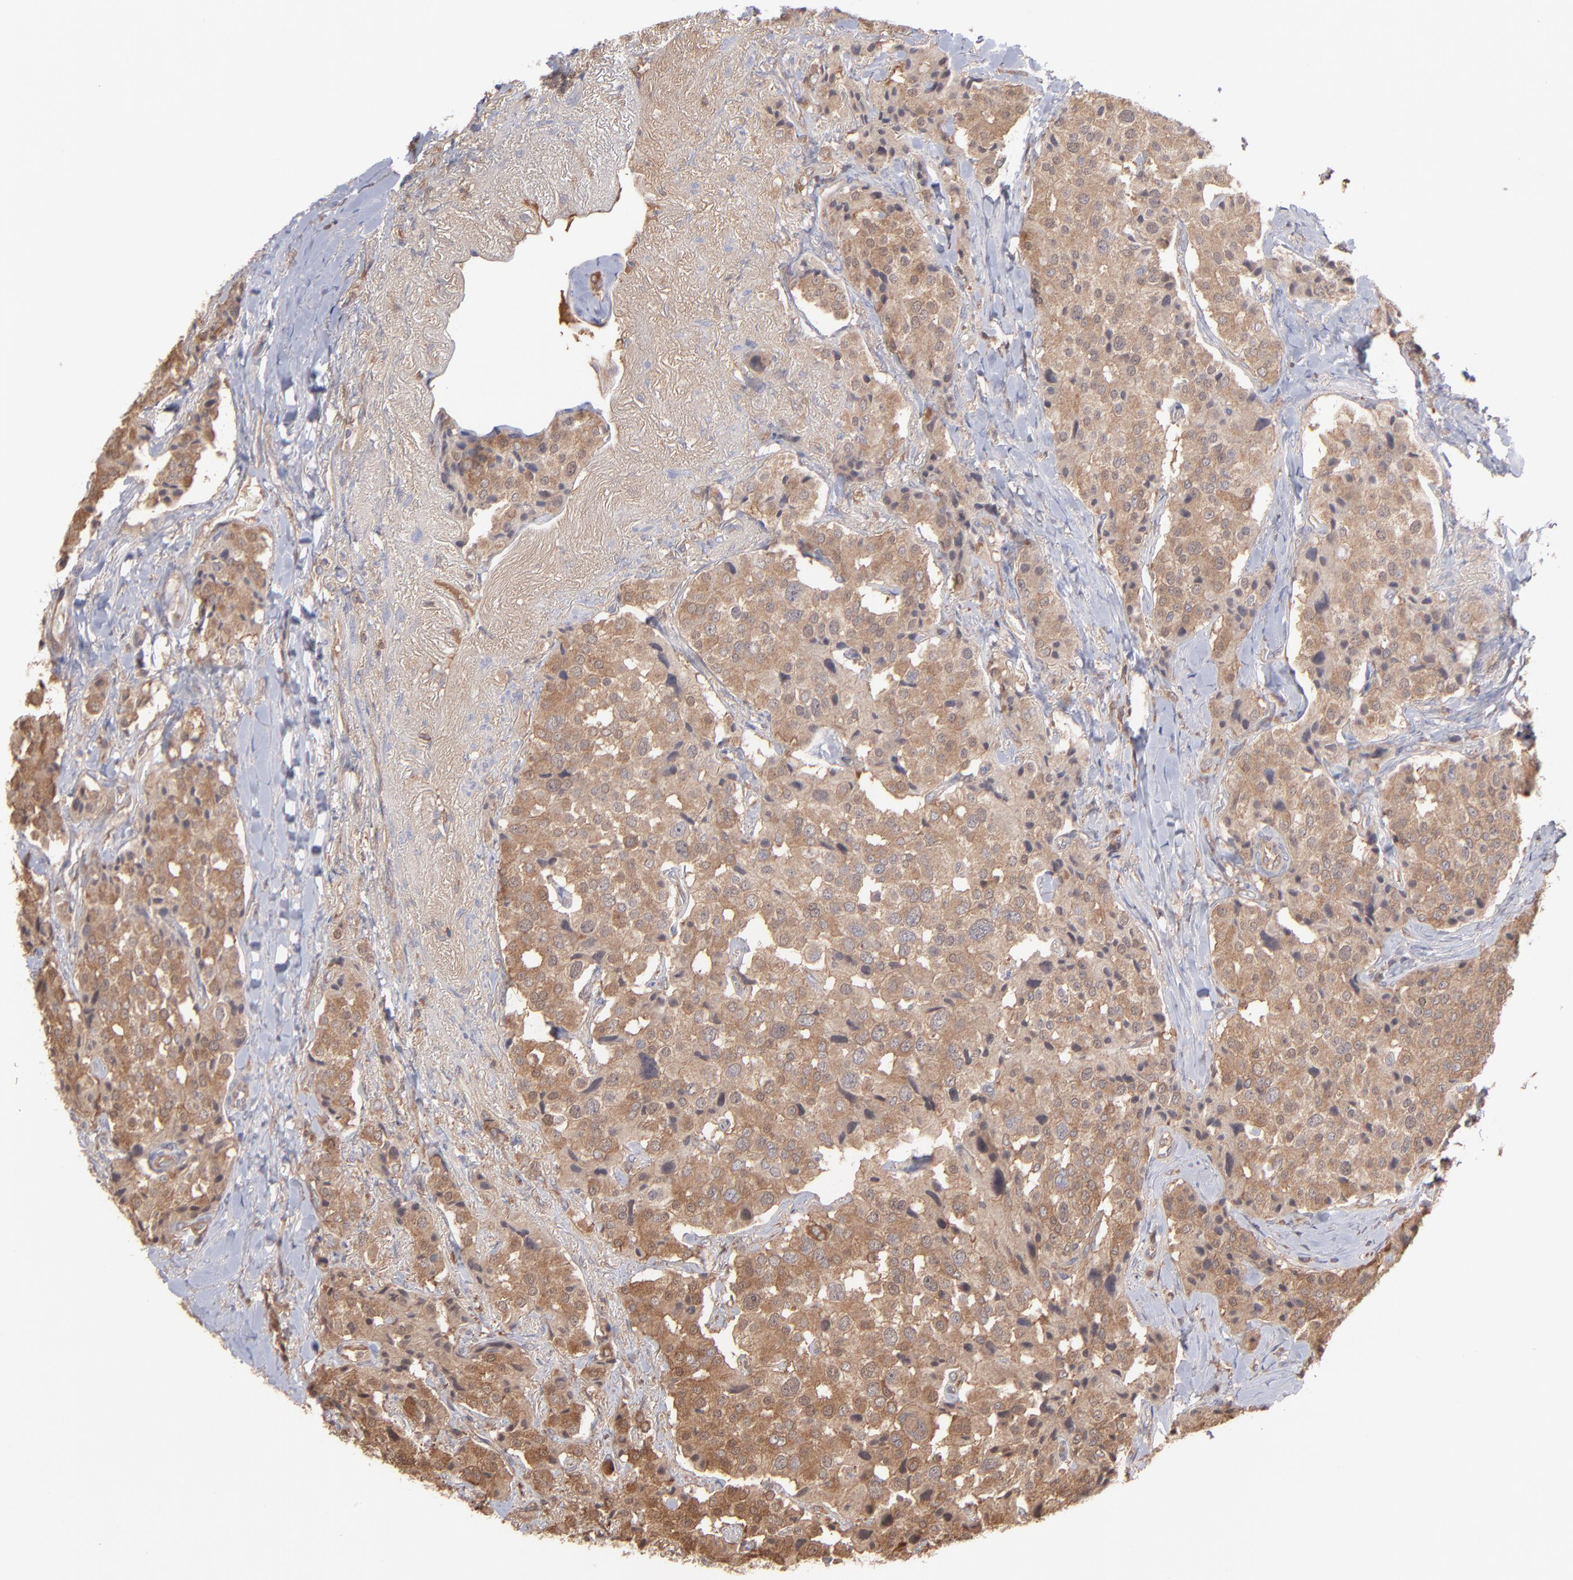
{"staining": {"intensity": "strong", "quantity": ">75%", "location": "cytoplasmic/membranous"}, "tissue": "carcinoid", "cell_type": "Tumor cells", "image_type": "cancer", "snomed": [{"axis": "morphology", "description": "Carcinoid, malignant, NOS"}, {"axis": "topography", "description": "Colon"}], "caption": "The image displays a brown stain indicating the presence of a protein in the cytoplasmic/membranous of tumor cells in carcinoid. (Stains: DAB in brown, nuclei in blue, Microscopy: brightfield microscopy at high magnification).", "gene": "MAP2K2", "patient": {"sex": "female", "age": 61}}